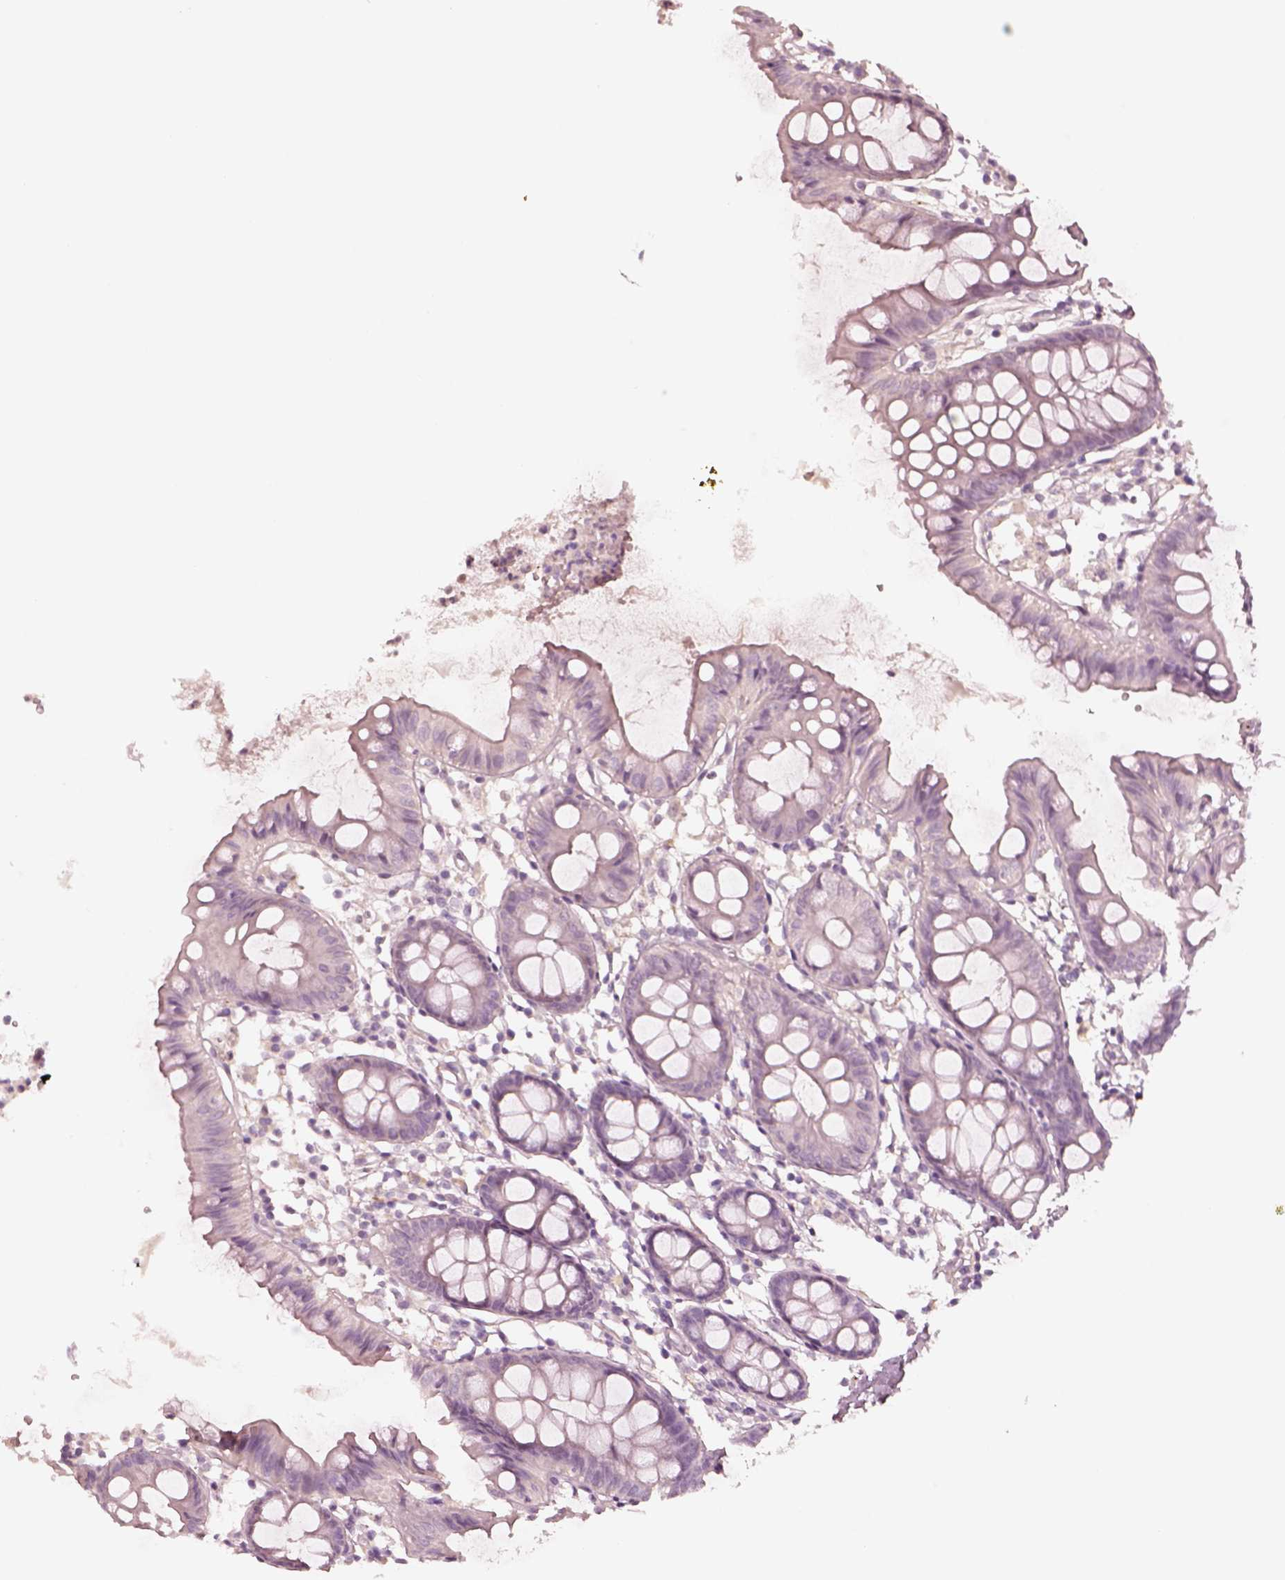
{"staining": {"intensity": "negative", "quantity": "none", "location": "none"}, "tissue": "colon", "cell_type": "Endothelial cells", "image_type": "normal", "snomed": [{"axis": "morphology", "description": "Normal tissue, NOS"}, {"axis": "topography", "description": "Colon"}], "caption": "IHC of unremarkable human colon reveals no positivity in endothelial cells. Brightfield microscopy of immunohistochemistry stained with DAB (brown) and hematoxylin (blue), captured at high magnification.", "gene": "DNAAF9", "patient": {"sex": "female", "age": 84}}